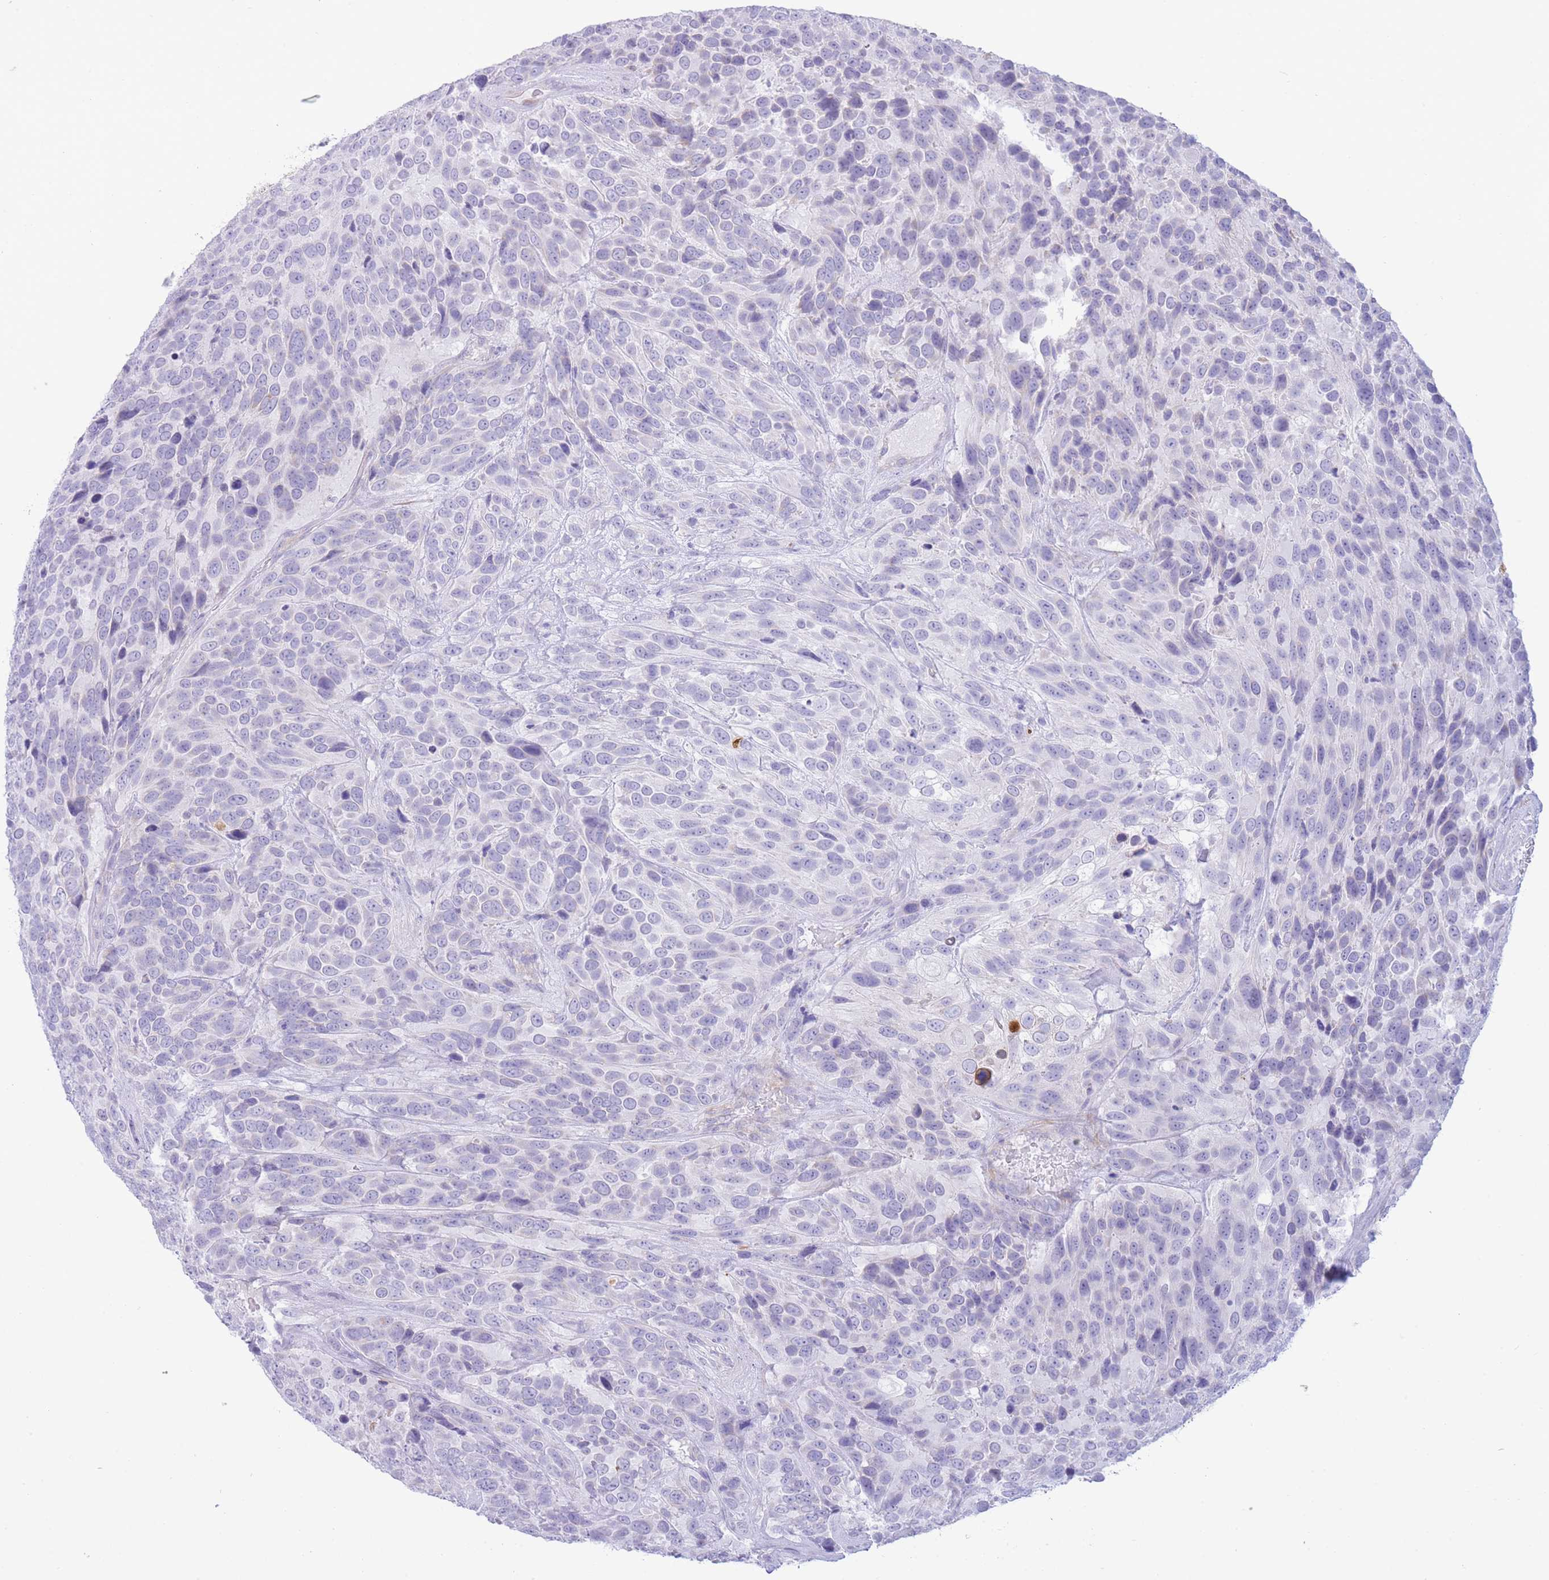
{"staining": {"intensity": "negative", "quantity": "none", "location": "none"}, "tissue": "urothelial cancer", "cell_type": "Tumor cells", "image_type": "cancer", "snomed": [{"axis": "morphology", "description": "Urothelial carcinoma, High grade"}, {"axis": "topography", "description": "Urinary bladder"}], "caption": "High magnification brightfield microscopy of urothelial cancer stained with DAB (3,3'-diaminobenzidine) (brown) and counterstained with hematoxylin (blue): tumor cells show no significant positivity.", "gene": "VWA8", "patient": {"sex": "female", "age": 70}}